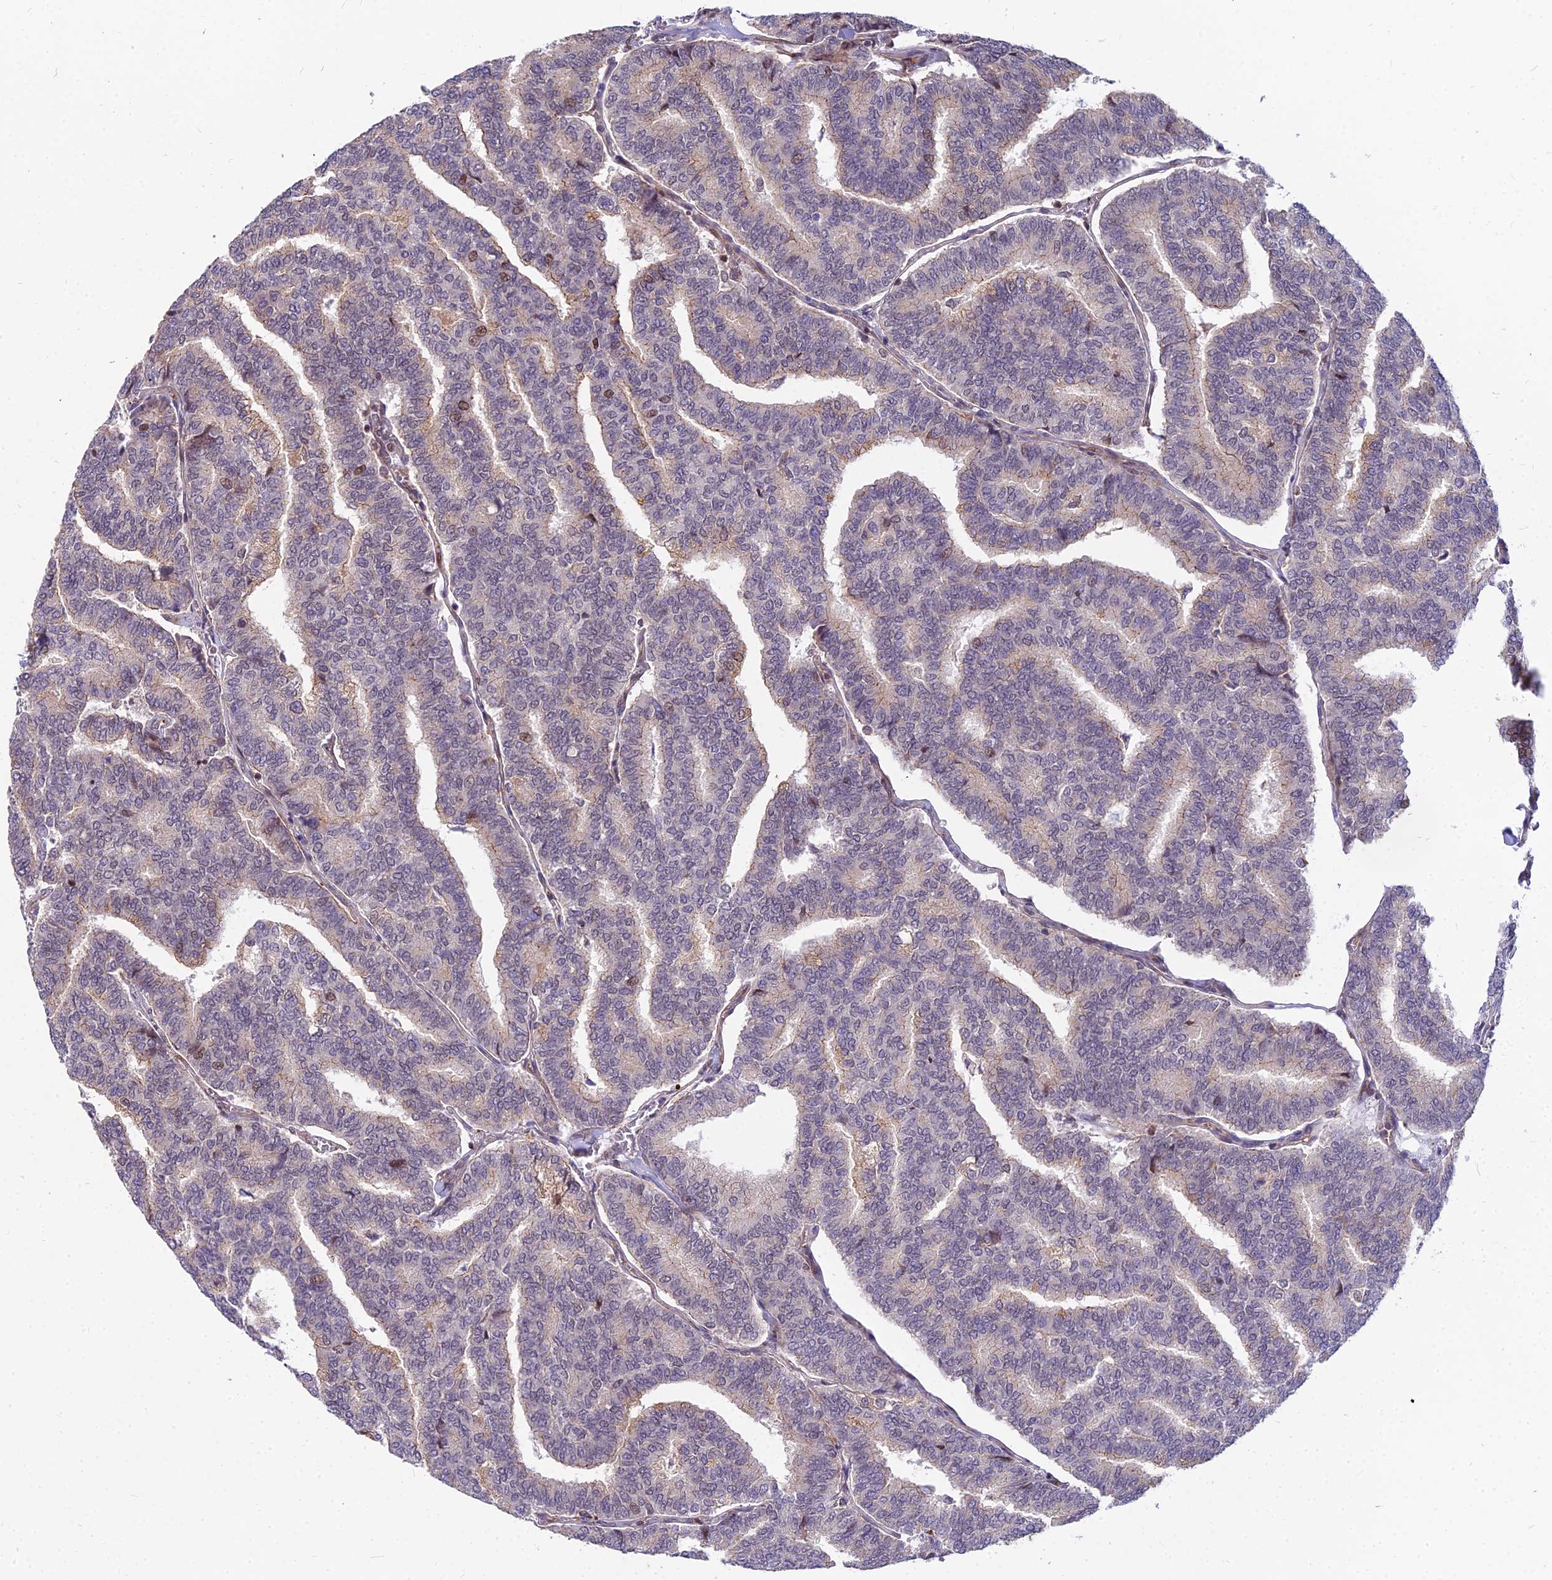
{"staining": {"intensity": "weak", "quantity": "<25%", "location": "nuclear"}, "tissue": "thyroid cancer", "cell_type": "Tumor cells", "image_type": "cancer", "snomed": [{"axis": "morphology", "description": "Papillary adenocarcinoma, NOS"}, {"axis": "topography", "description": "Thyroid gland"}], "caption": "DAB (3,3'-diaminobenzidine) immunohistochemical staining of thyroid papillary adenocarcinoma exhibits no significant staining in tumor cells.", "gene": "GLYATL3", "patient": {"sex": "female", "age": 35}}